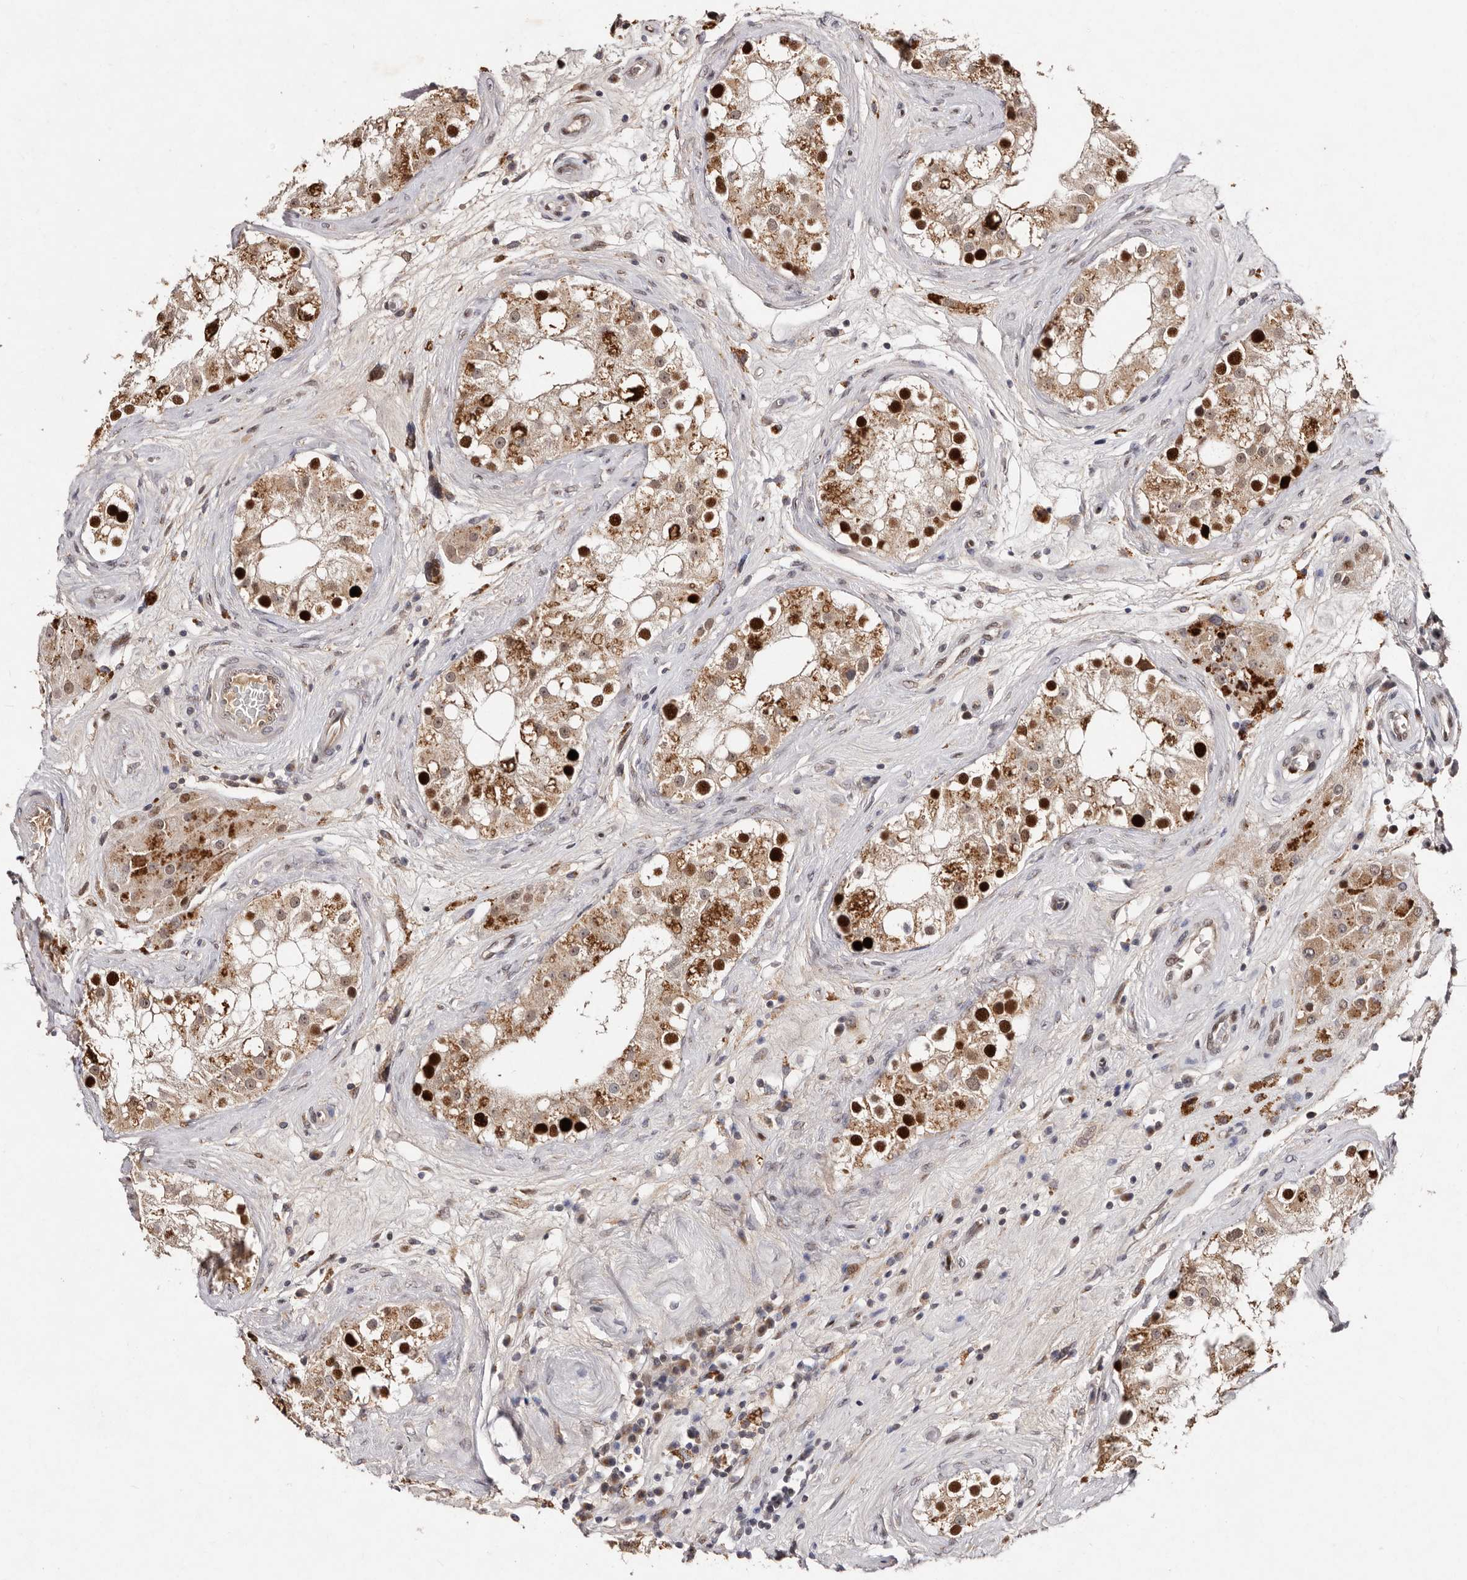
{"staining": {"intensity": "strong", "quantity": ">75%", "location": "nuclear"}, "tissue": "testis", "cell_type": "Cells in seminiferous ducts", "image_type": "normal", "snomed": [{"axis": "morphology", "description": "Normal tissue, NOS"}, {"axis": "topography", "description": "Testis"}], "caption": "Immunohistochemistry staining of benign testis, which demonstrates high levels of strong nuclear positivity in approximately >75% of cells in seminiferous ducts indicating strong nuclear protein positivity. The staining was performed using DAB (3,3'-diaminobenzidine) (brown) for protein detection and nuclei were counterstained in hematoxylin (blue).", "gene": "KLF7", "patient": {"sex": "male", "age": 84}}